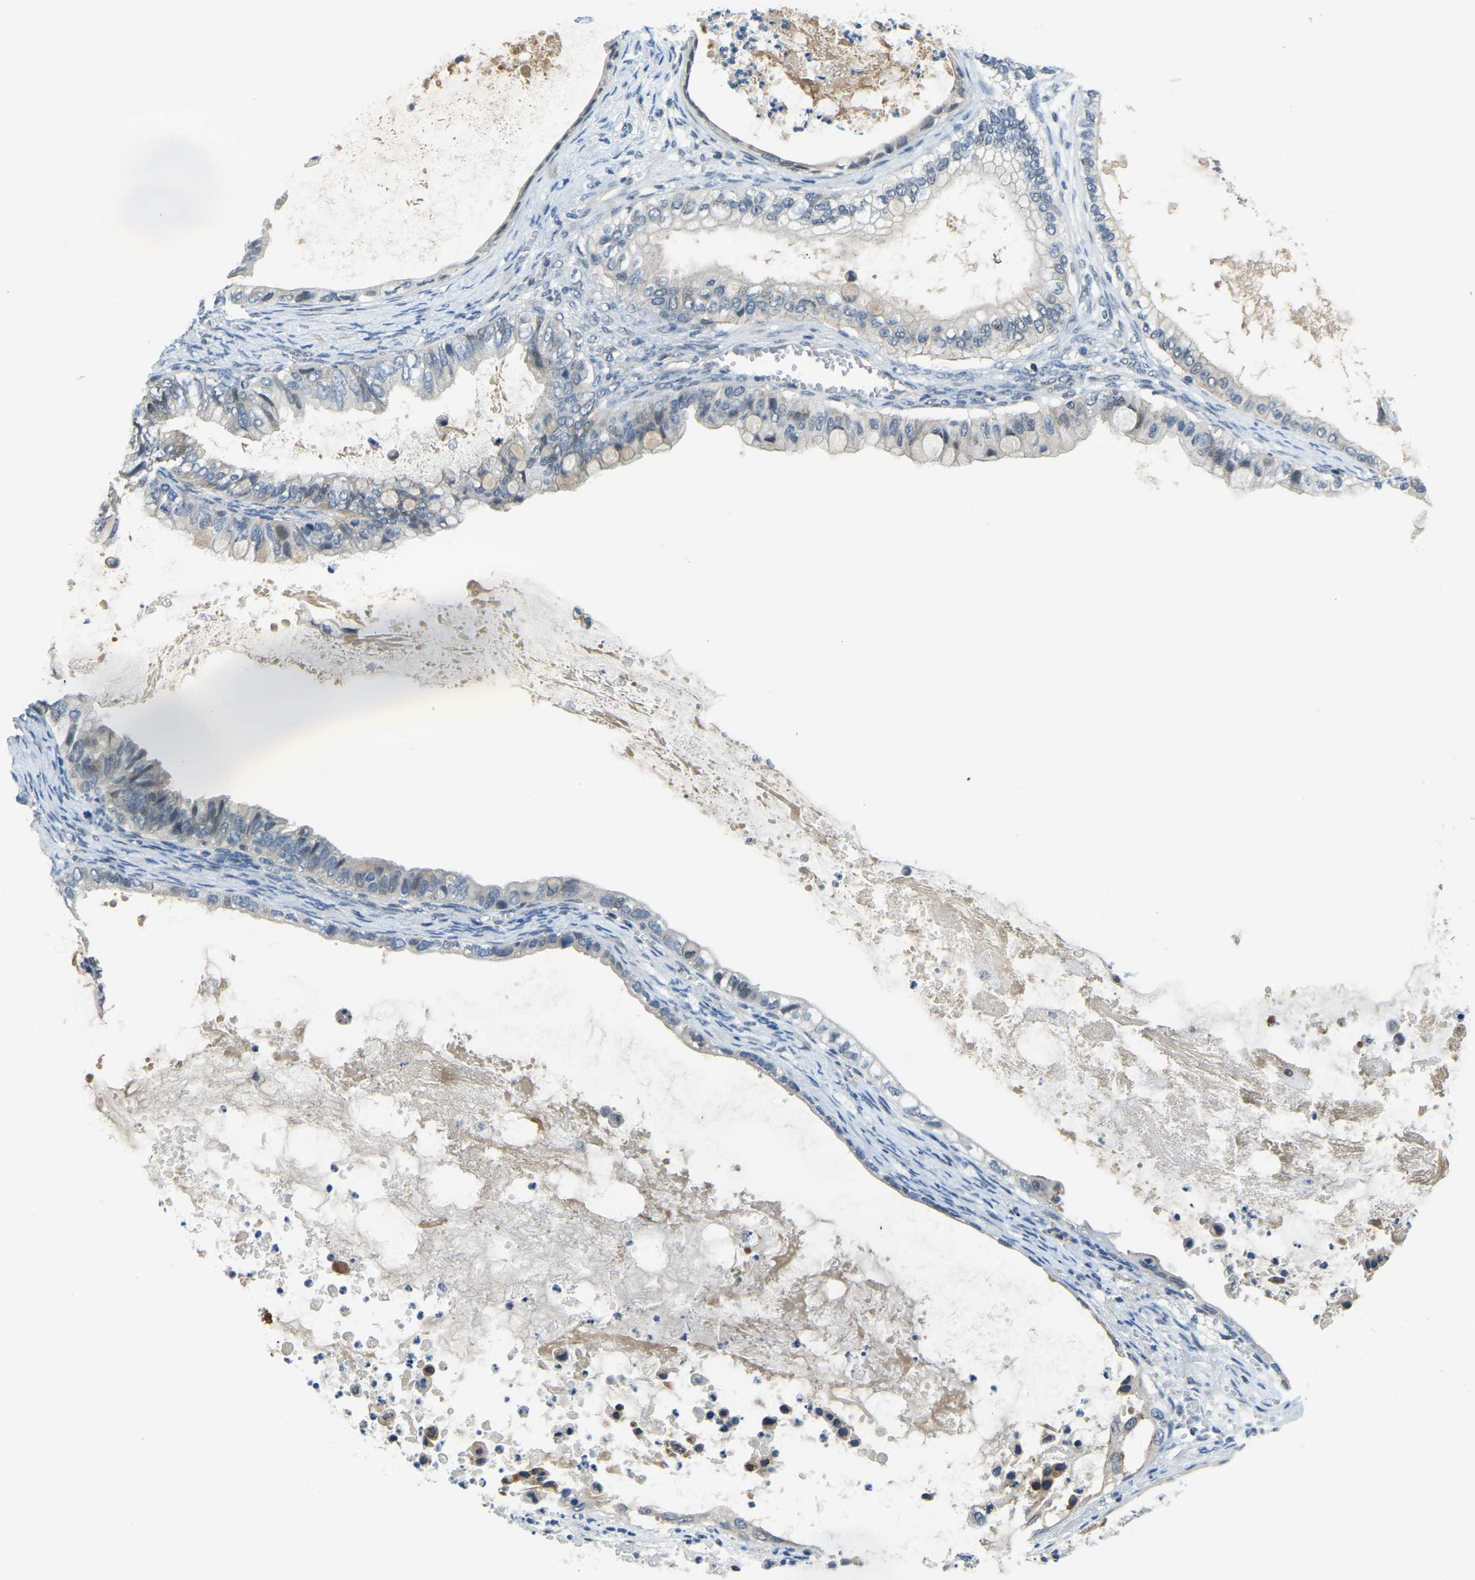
{"staining": {"intensity": "negative", "quantity": "none", "location": "none"}, "tissue": "ovarian cancer", "cell_type": "Tumor cells", "image_type": "cancer", "snomed": [{"axis": "morphology", "description": "Cystadenocarcinoma, mucinous, NOS"}, {"axis": "topography", "description": "Ovary"}], "caption": "Protein analysis of ovarian cancer (mucinous cystadenocarcinoma) displays no significant staining in tumor cells.", "gene": "AHNAK", "patient": {"sex": "female", "age": 80}}